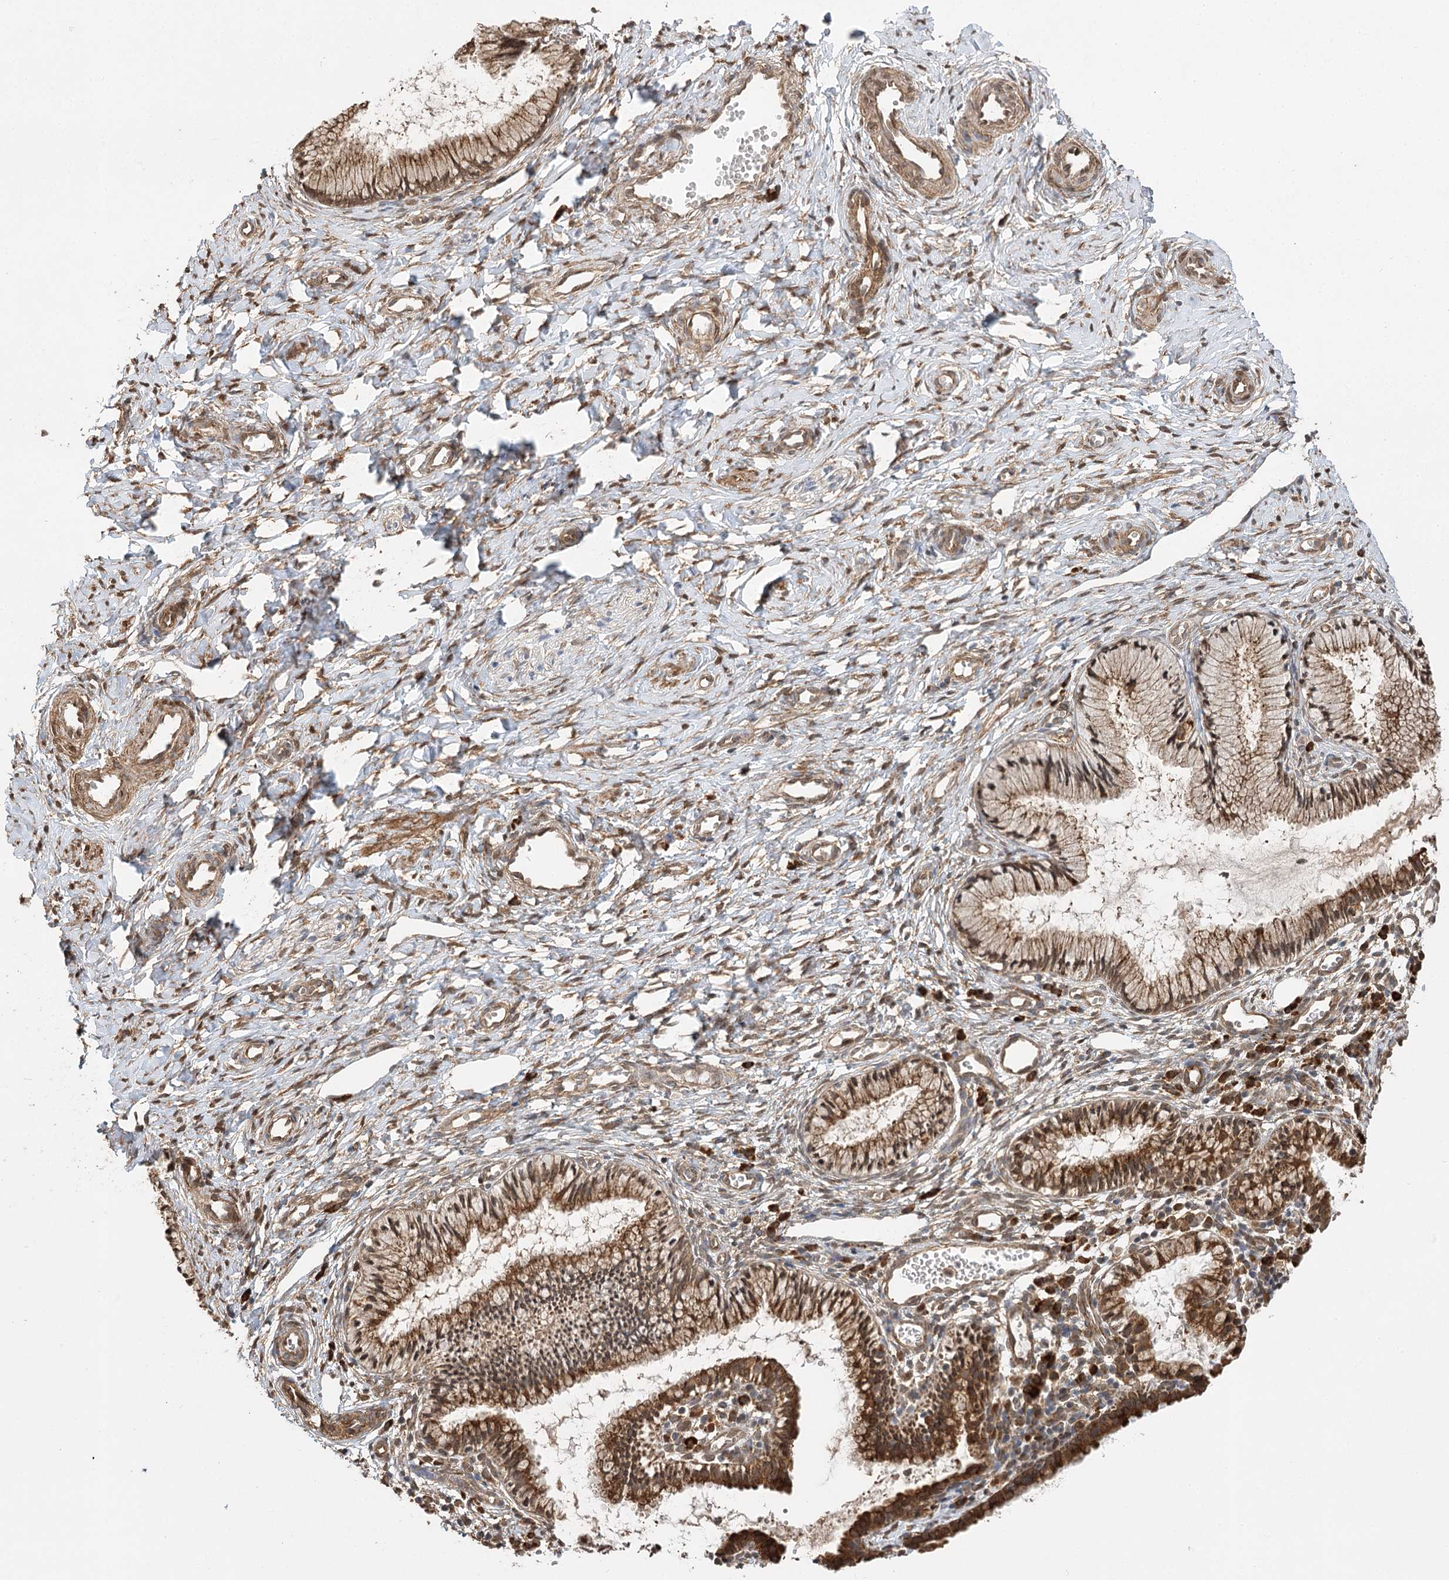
{"staining": {"intensity": "moderate", "quantity": ">75%", "location": "cytoplasmic/membranous"}, "tissue": "cervix", "cell_type": "Glandular cells", "image_type": "normal", "snomed": [{"axis": "morphology", "description": "Normal tissue, NOS"}, {"axis": "topography", "description": "Cervix"}], "caption": "A photomicrograph of cervix stained for a protein shows moderate cytoplasmic/membranous brown staining in glandular cells. (DAB (3,3'-diaminobenzidine) IHC with brightfield microscopy, high magnification).", "gene": "DNAJB14", "patient": {"sex": "female", "age": 27}}